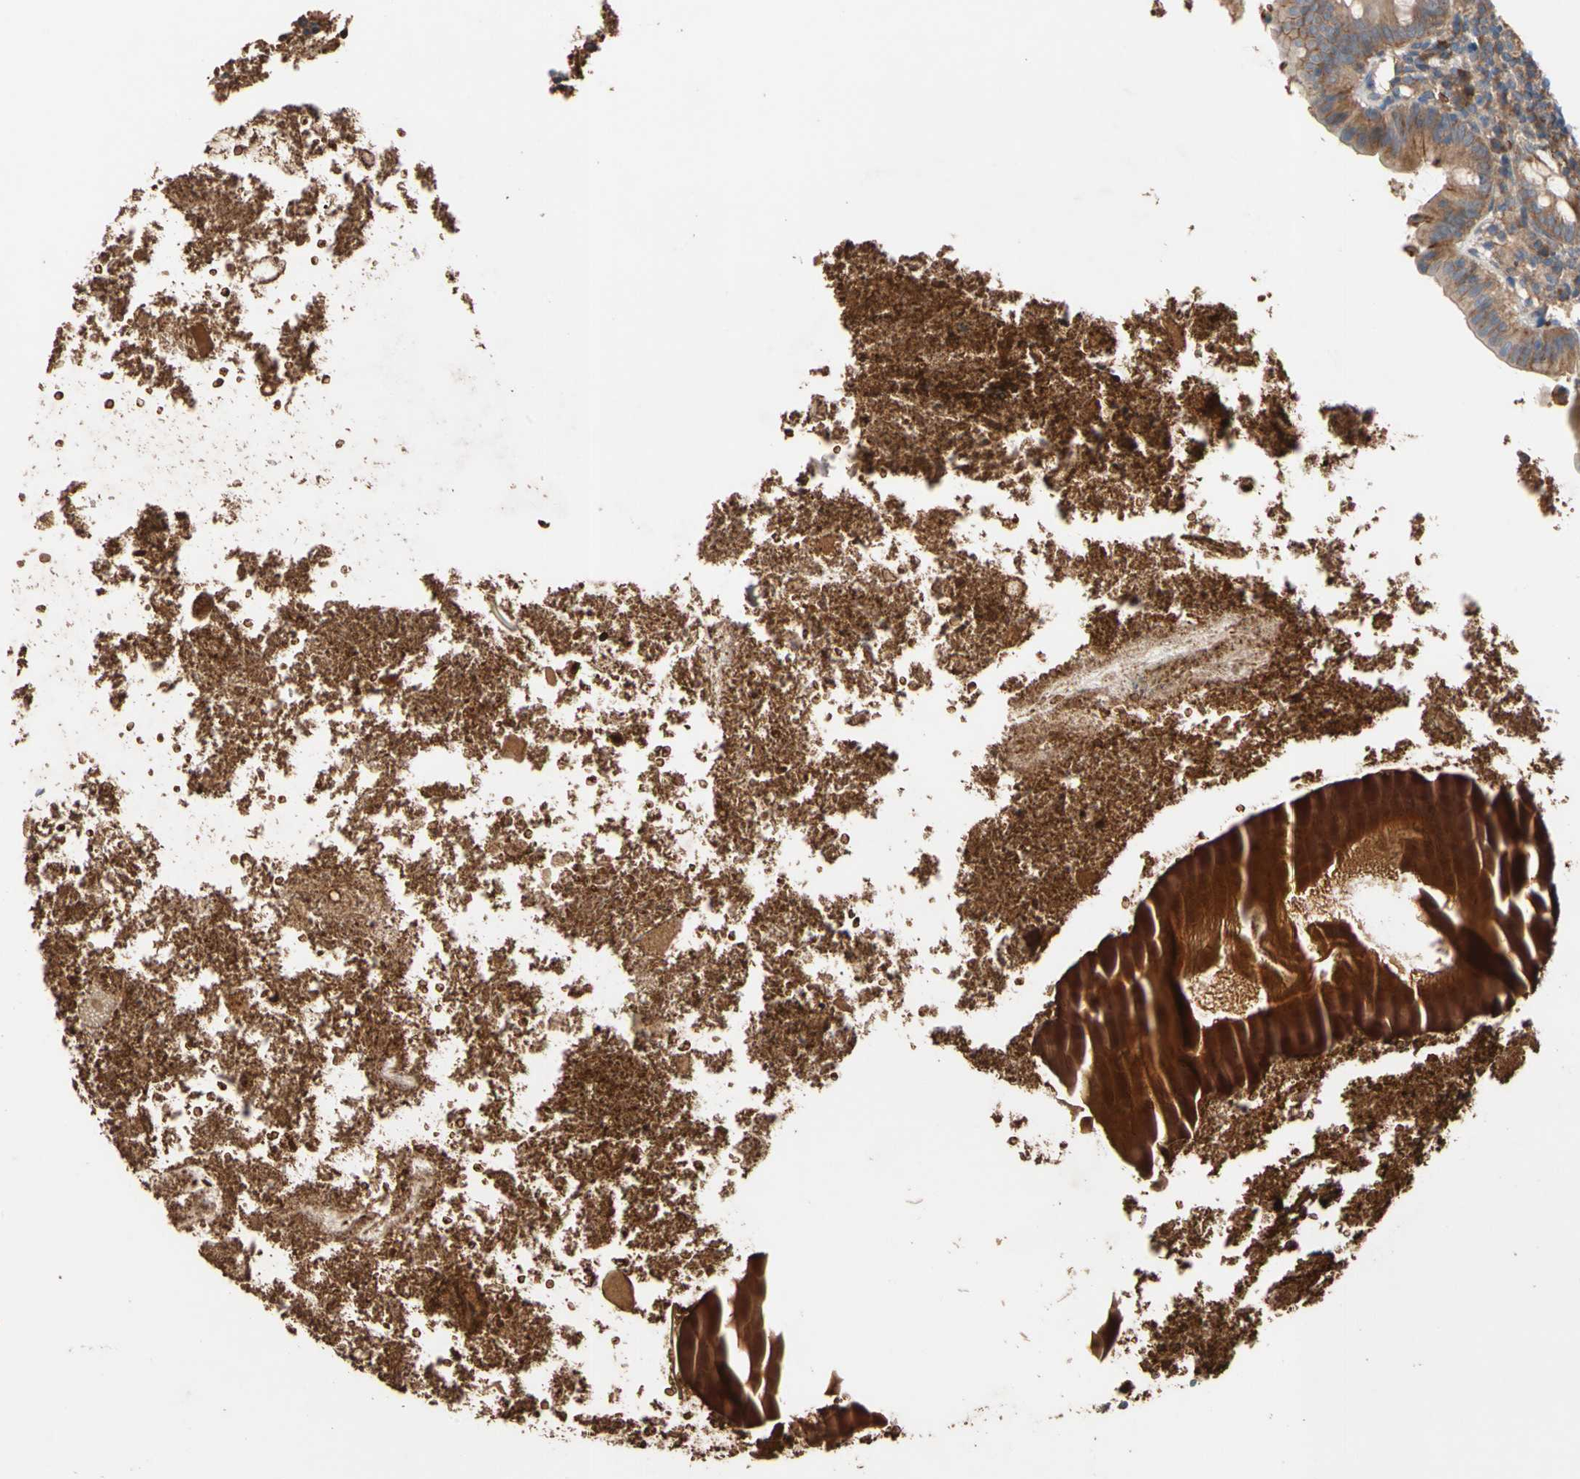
{"staining": {"intensity": "strong", "quantity": ">75%", "location": "cytoplasmic/membranous"}, "tissue": "appendix", "cell_type": "Glandular cells", "image_type": "normal", "snomed": [{"axis": "morphology", "description": "Normal tissue, NOS"}, {"axis": "topography", "description": "Appendix"}], "caption": "This image reveals IHC staining of unremarkable appendix, with high strong cytoplasmic/membranous positivity in about >75% of glandular cells.", "gene": "RIOK2", "patient": {"sex": "female", "age": 10}}